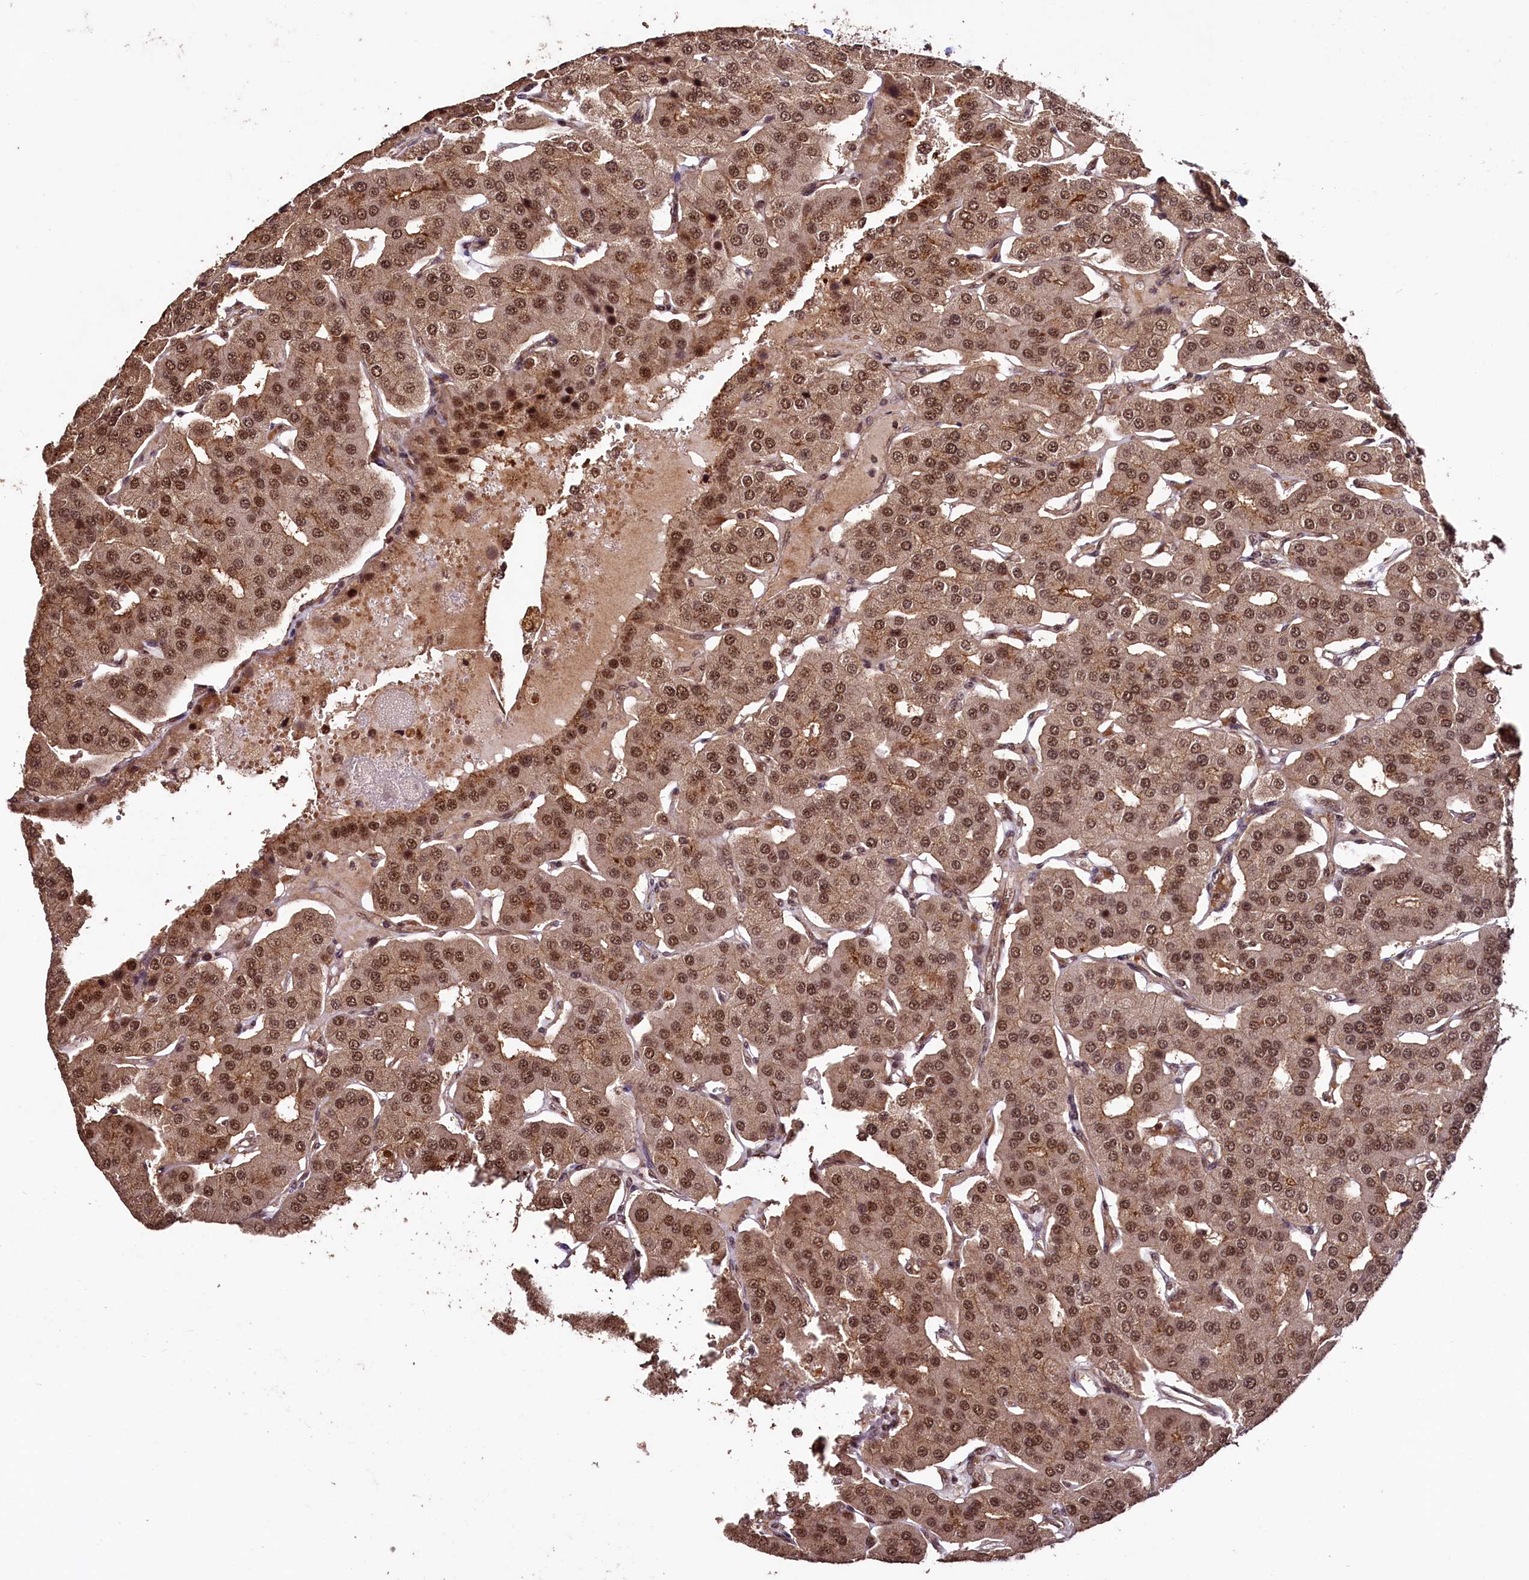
{"staining": {"intensity": "strong", "quantity": ">75%", "location": "cytoplasmic/membranous,nuclear"}, "tissue": "parathyroid gland", "cell_type": "Glandular cells", "image_type": "normal", "snomed": [{"axis": "morphology", "description": "Normal tissue, NOS"}, {"axis": "morphology", "description": "Adenoma, NOS"}, {"axis": "topography", "description": "Parathyroid gland"}], "caption": "A high amount of strong cytoplasmic/membranous,nuclear positivity is appreciated in approximately >75% of glandular cells in unremarkable parathyroid gland.", "gene": "SFSWAP", "patient": {"sex": "female", "age": 86}}